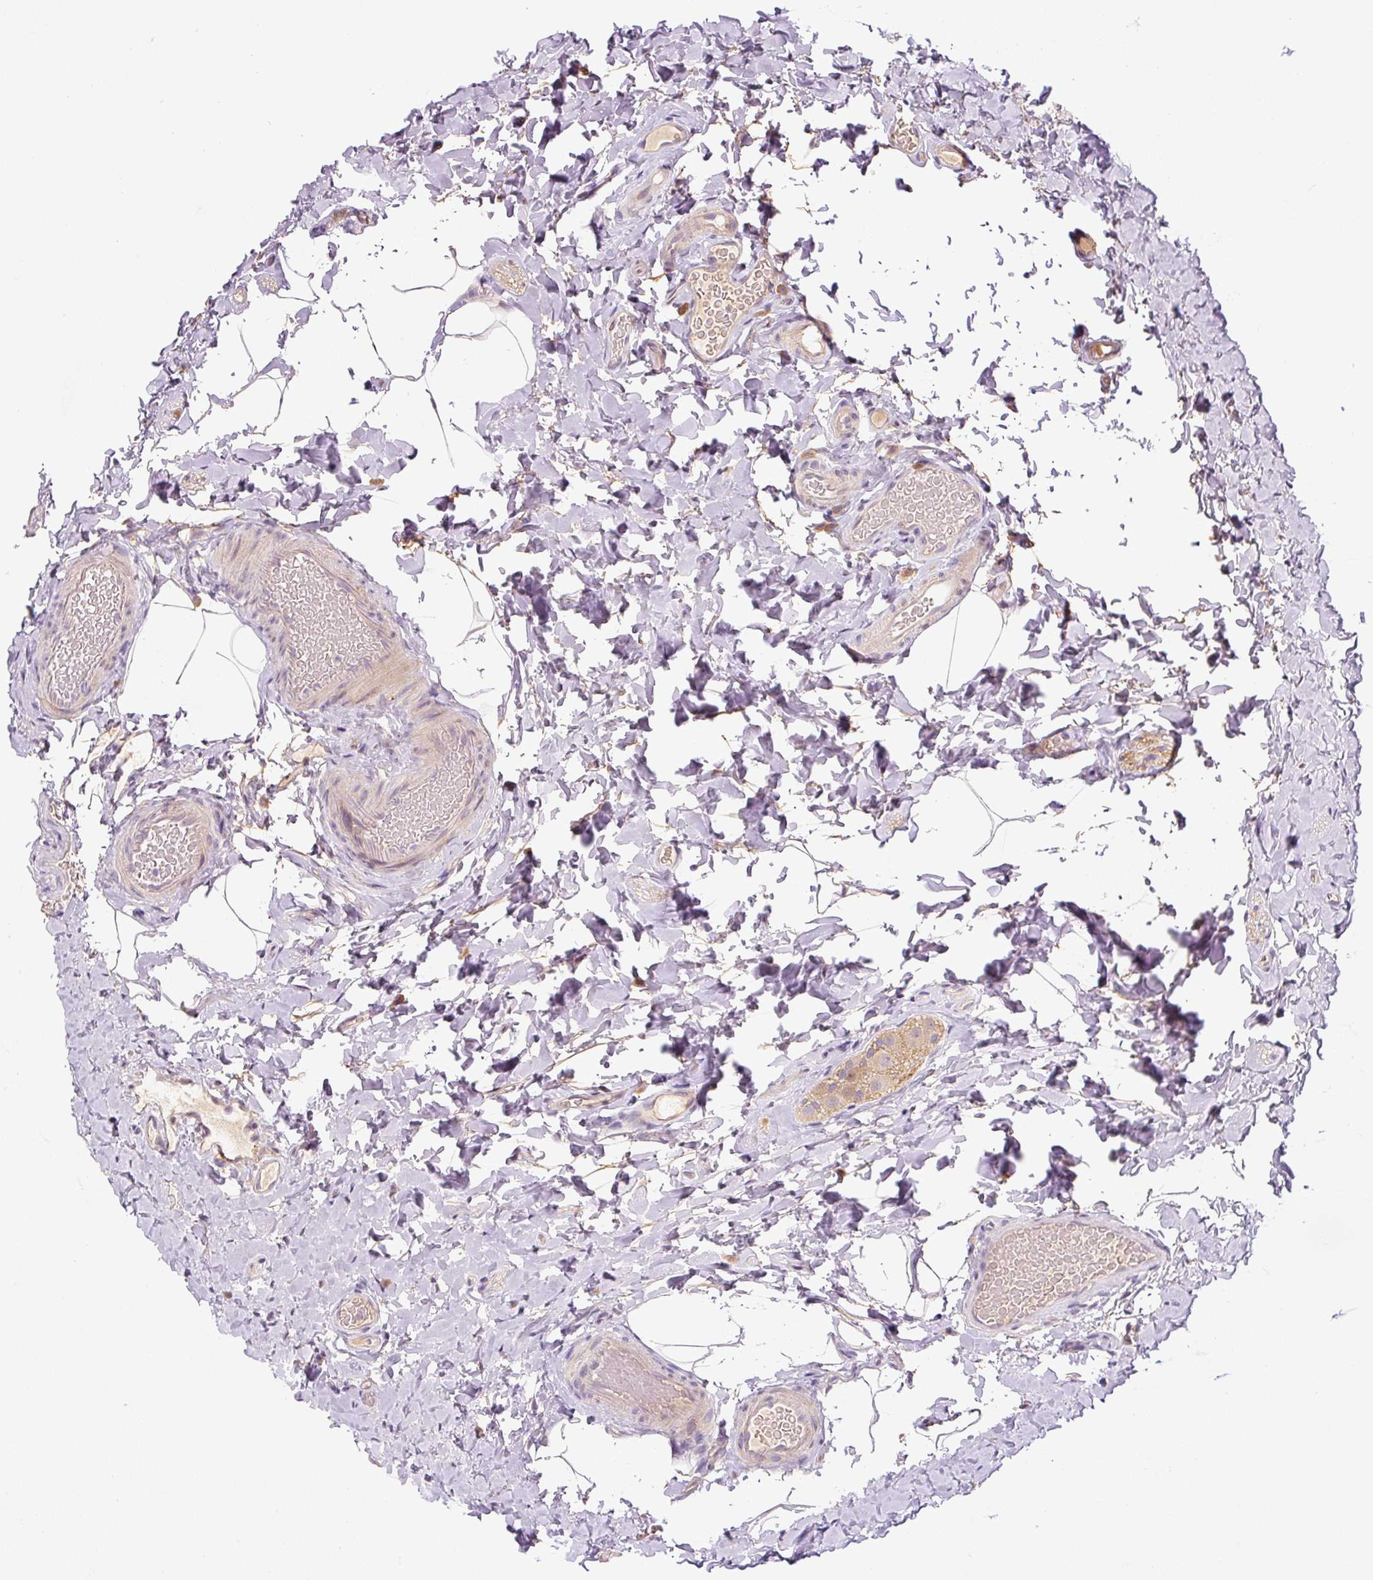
{"staining": {"intensity": "negative", "quantity": "none", "location": "none"}, "tissue": "colon", "cell_type": "Endothelial cells", "image_type": "normal", "snomed": [{"axis": "morphology", "description": "Normal tissue, NOS"}, {"axis": "topography", "description": "Colon"}], "caption": "Endothelial cells show no significant positivity in unremarkable colon. (DAB IHC with hematoxylin counter stain).", "gene": "PRKAA2", "patient": {"sex": "male", "age": 46}}